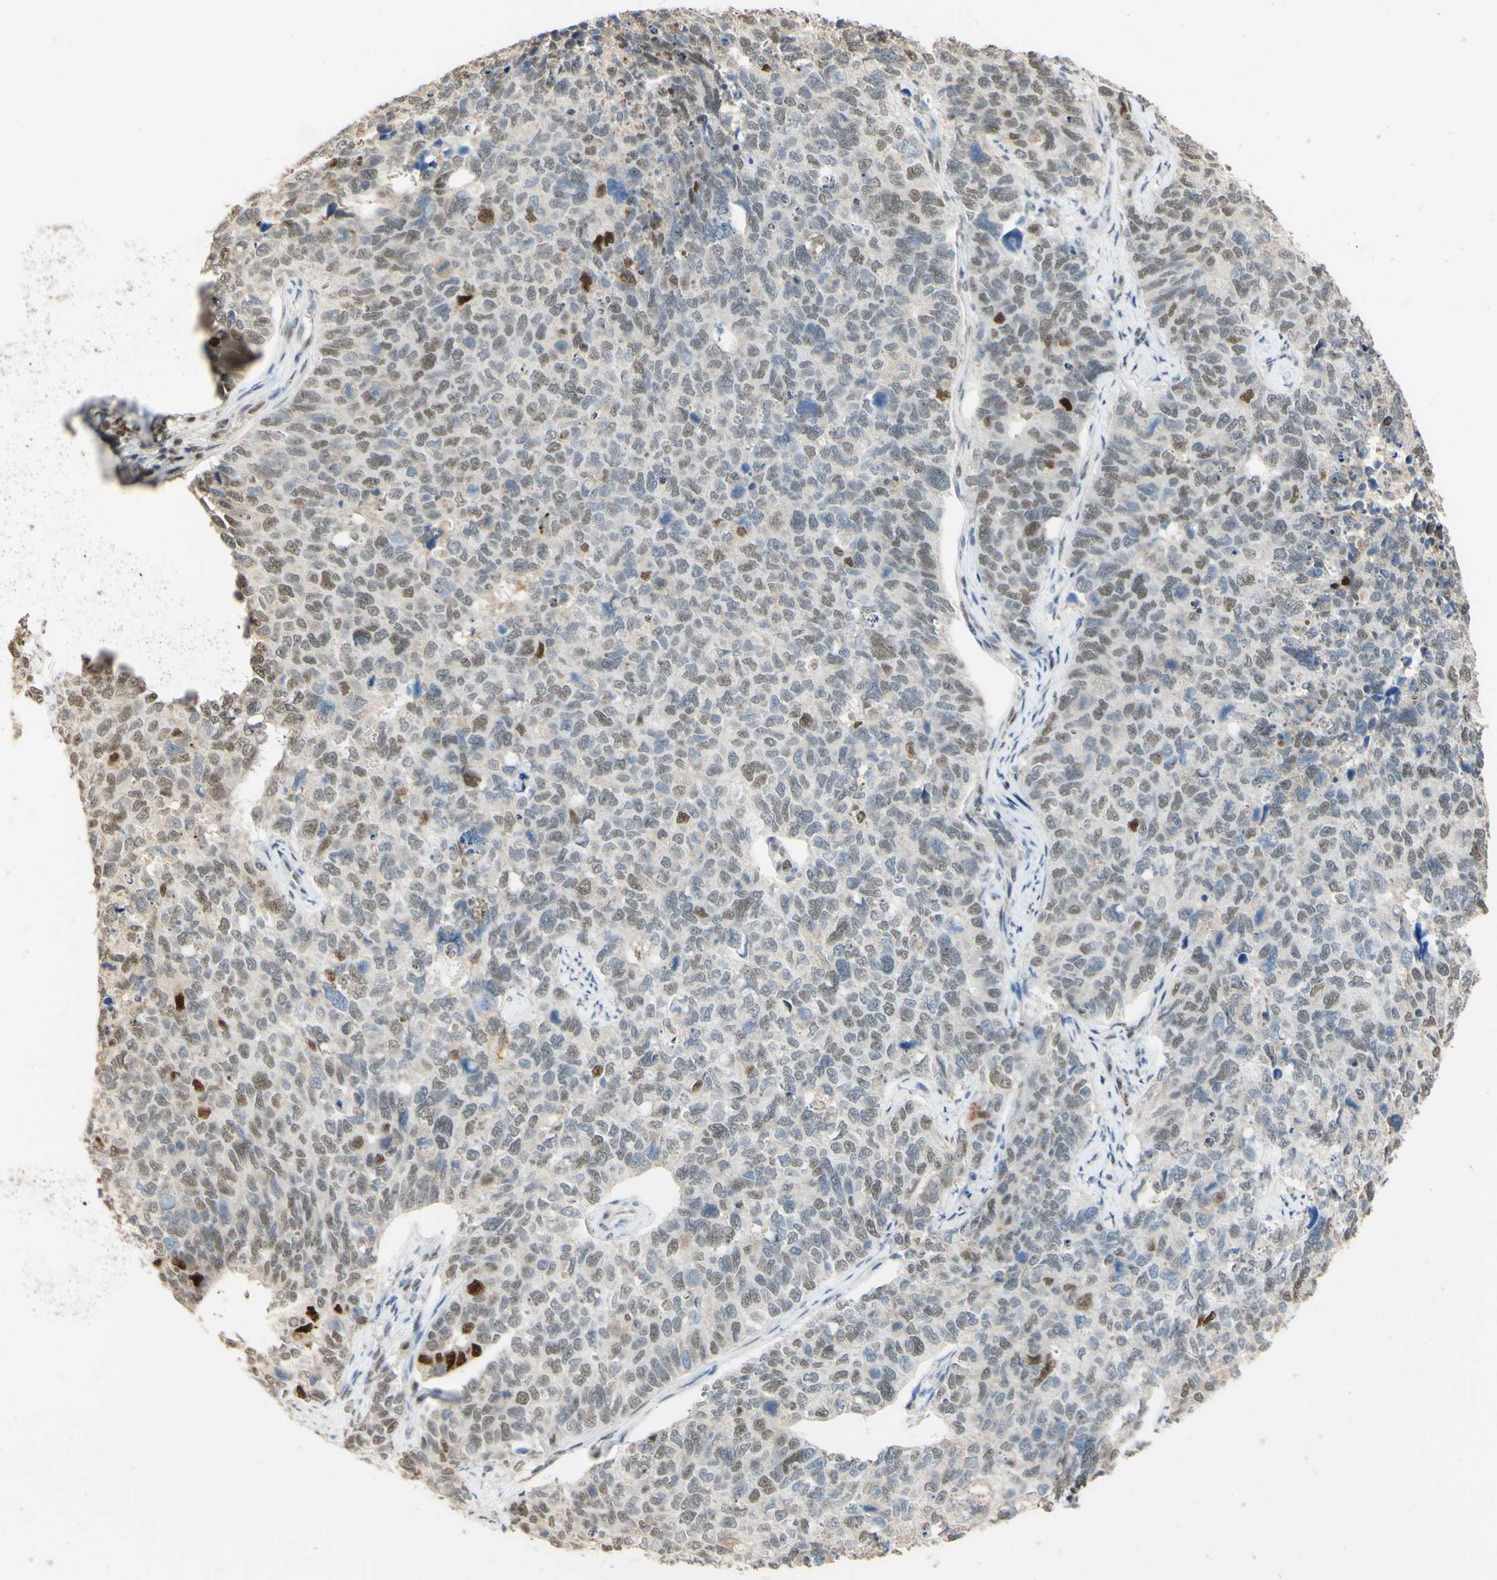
{"staining": {"intensity": "weak", "quantity": "25%-75%", "location": "nuclear"}, "tissue": "cervical cancer", "cell_type": "Tumor cells", "image_type": "cancer", "snomed": [{"axis": "morphology", "description": "Squamous cell carcinoma, NOS"}, {"axis": "topography", "description": "Cervix"}], "caption": "This photomicrograph reveals immunohistochemistry (IHC) staining of human cervical cancer, with low weak nuclear staining in about 25%-75% of tumor cells.", "gene": "MAP3K4", "patient": {"sex": "female", "age": 63}}